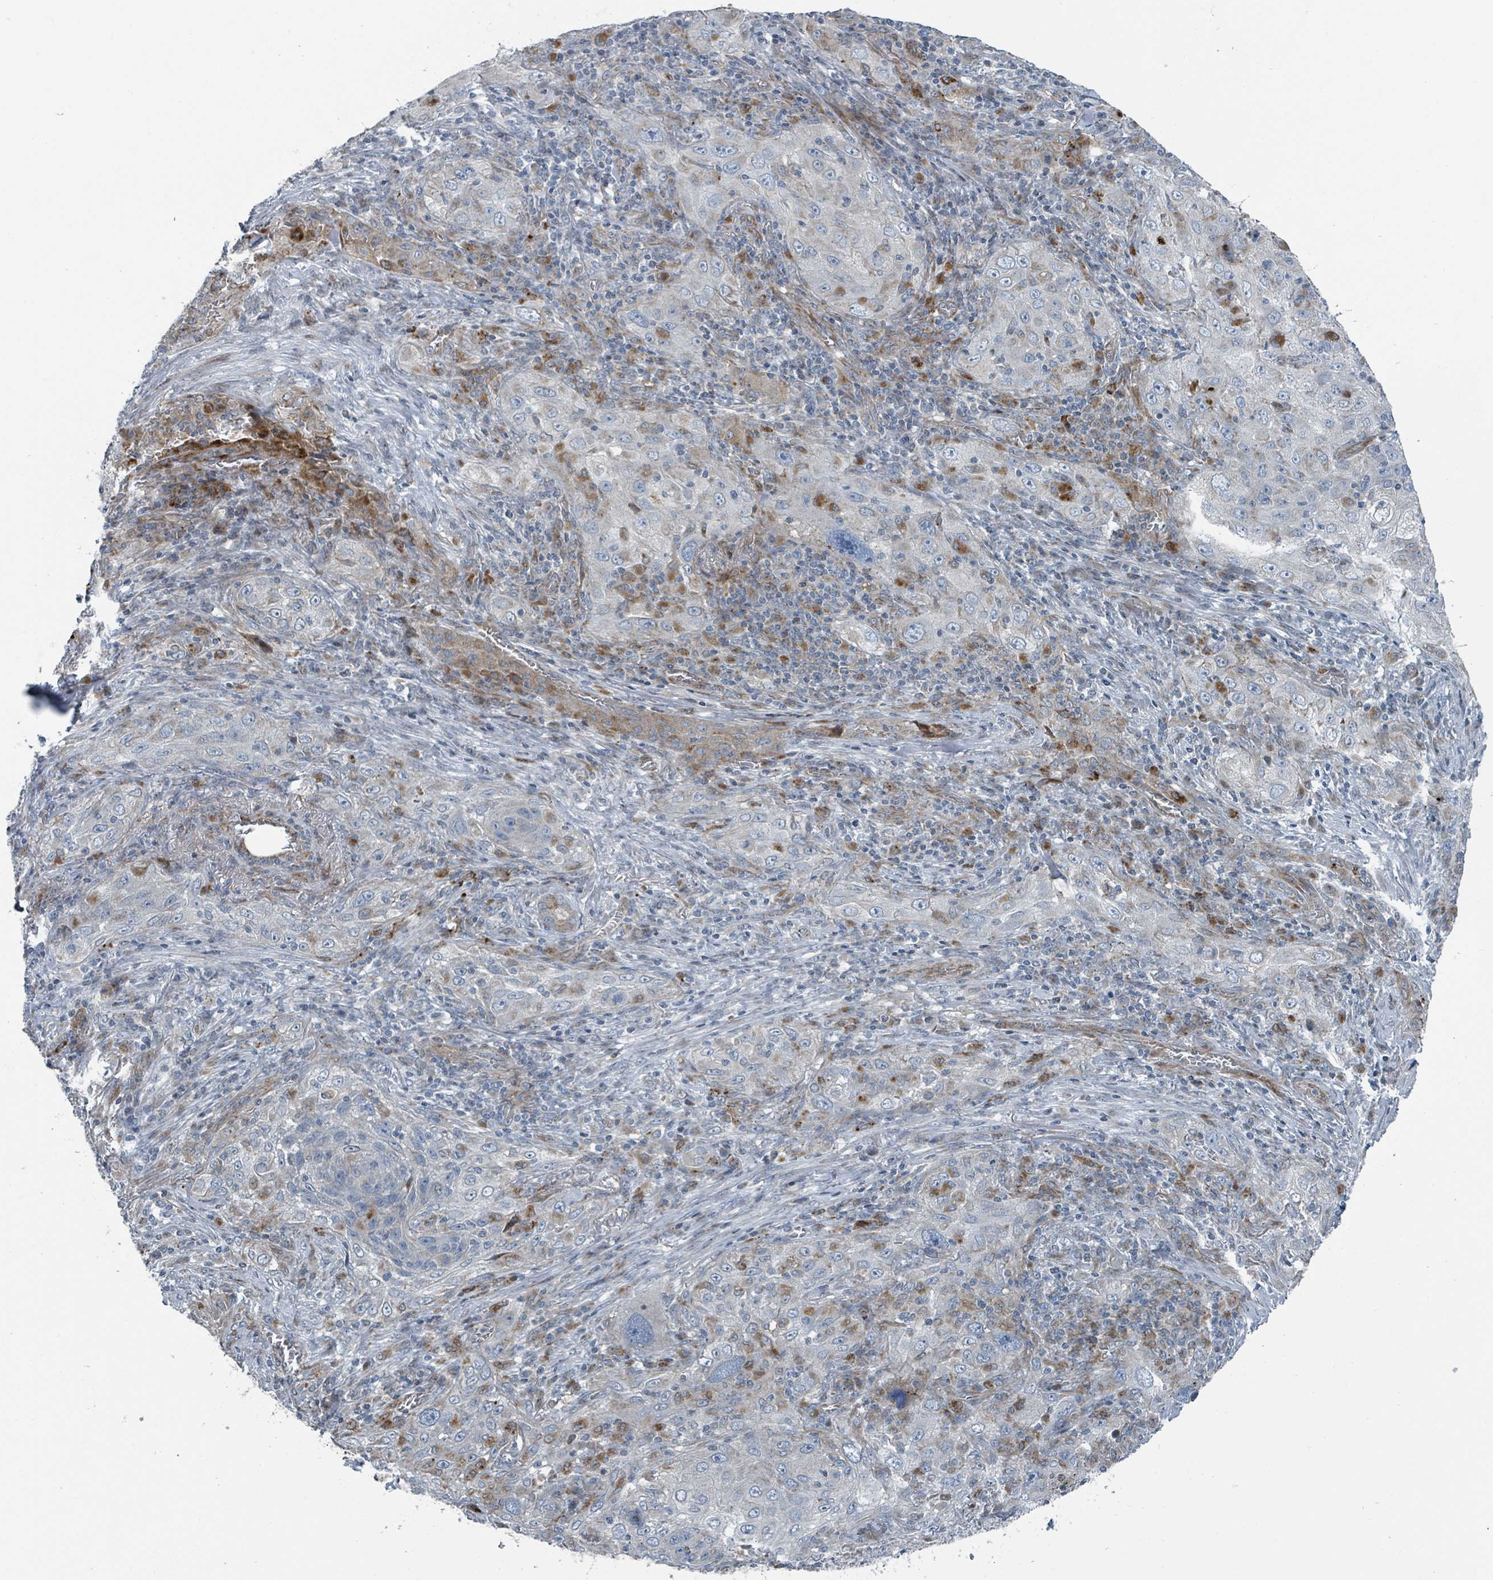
{"staining": {"intensity": "moderate", "quantity": "<25%", "location": "cytoplasmic/membranous"}, "tissue": "lung cancer", "cell_type": "Tumor cells", "image_type": "cancer", "snomed": [{"axis": "morphology", "description": "Squamous cell carcinoma, NOS"}, {"axis": "topography", "description": "Lung"}], "caption": "A brown stain labels moderate cytoplasmic/membranous positivity of a protein in human lung cancer tumor cells.", "gene": "DIPK2A", "patient": {"sex": "female", "age": 69}}